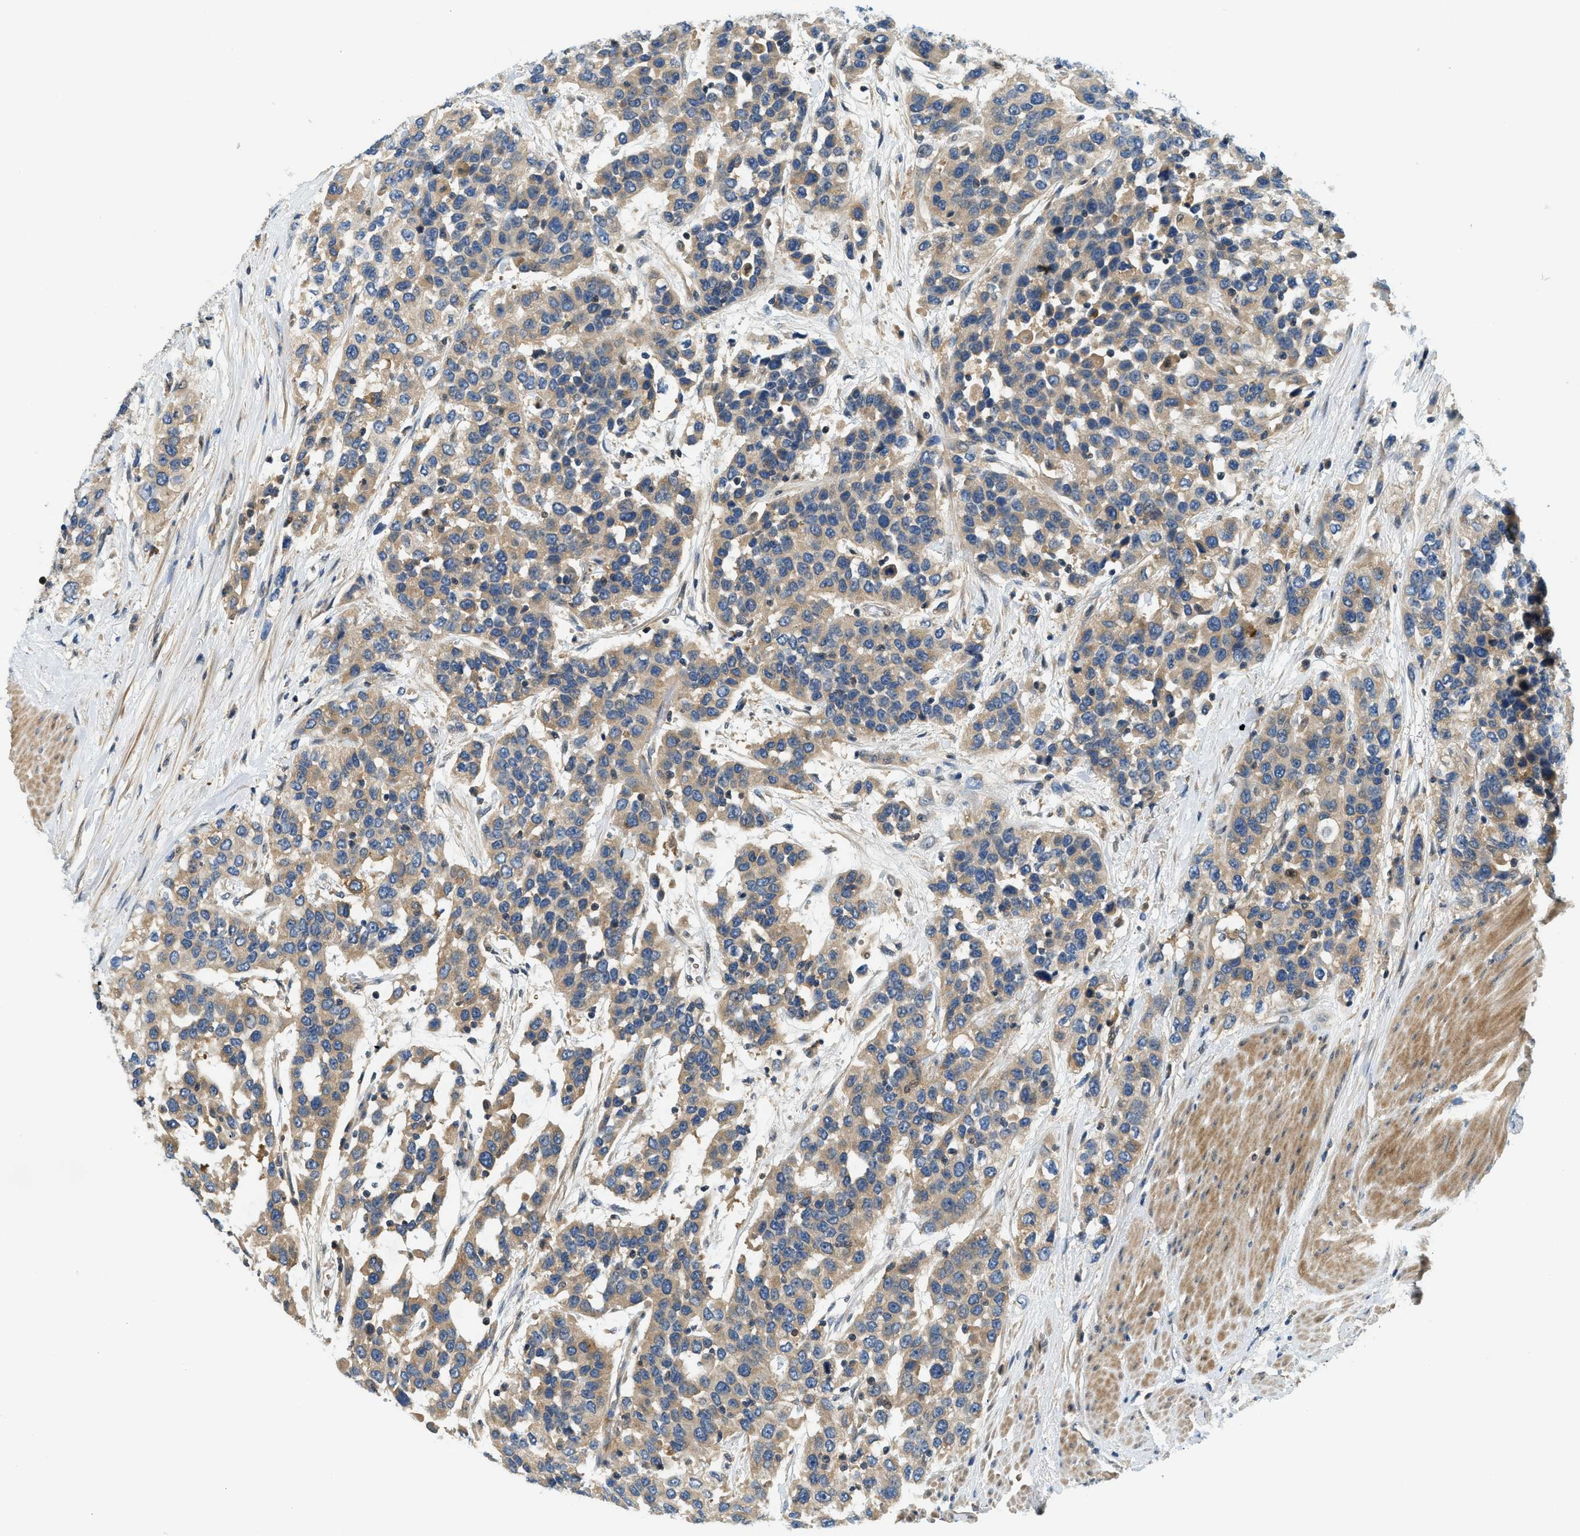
{"staining": {"intensity": "weak", "quantity": ">75%", "location": "cytoplasmic/membranous"}, "tissue": "urothelial cancer", "cell_type": "Tumor cells", "image_type": "cancer", "snomed": [{"axis": "morphology", "description": "Urothelial carcinoma, High grade"}, {"axis": "topography", "description": "Urinary bladder"}], "caption": "Immunohistochemistry of human urothelial cancer reveals low levels of weak cytoplasmic/membranous positivity in approximately >75% of tumor cells.", "gene": "KCNK1", "patient": {"sex": "female", "age": 80}}